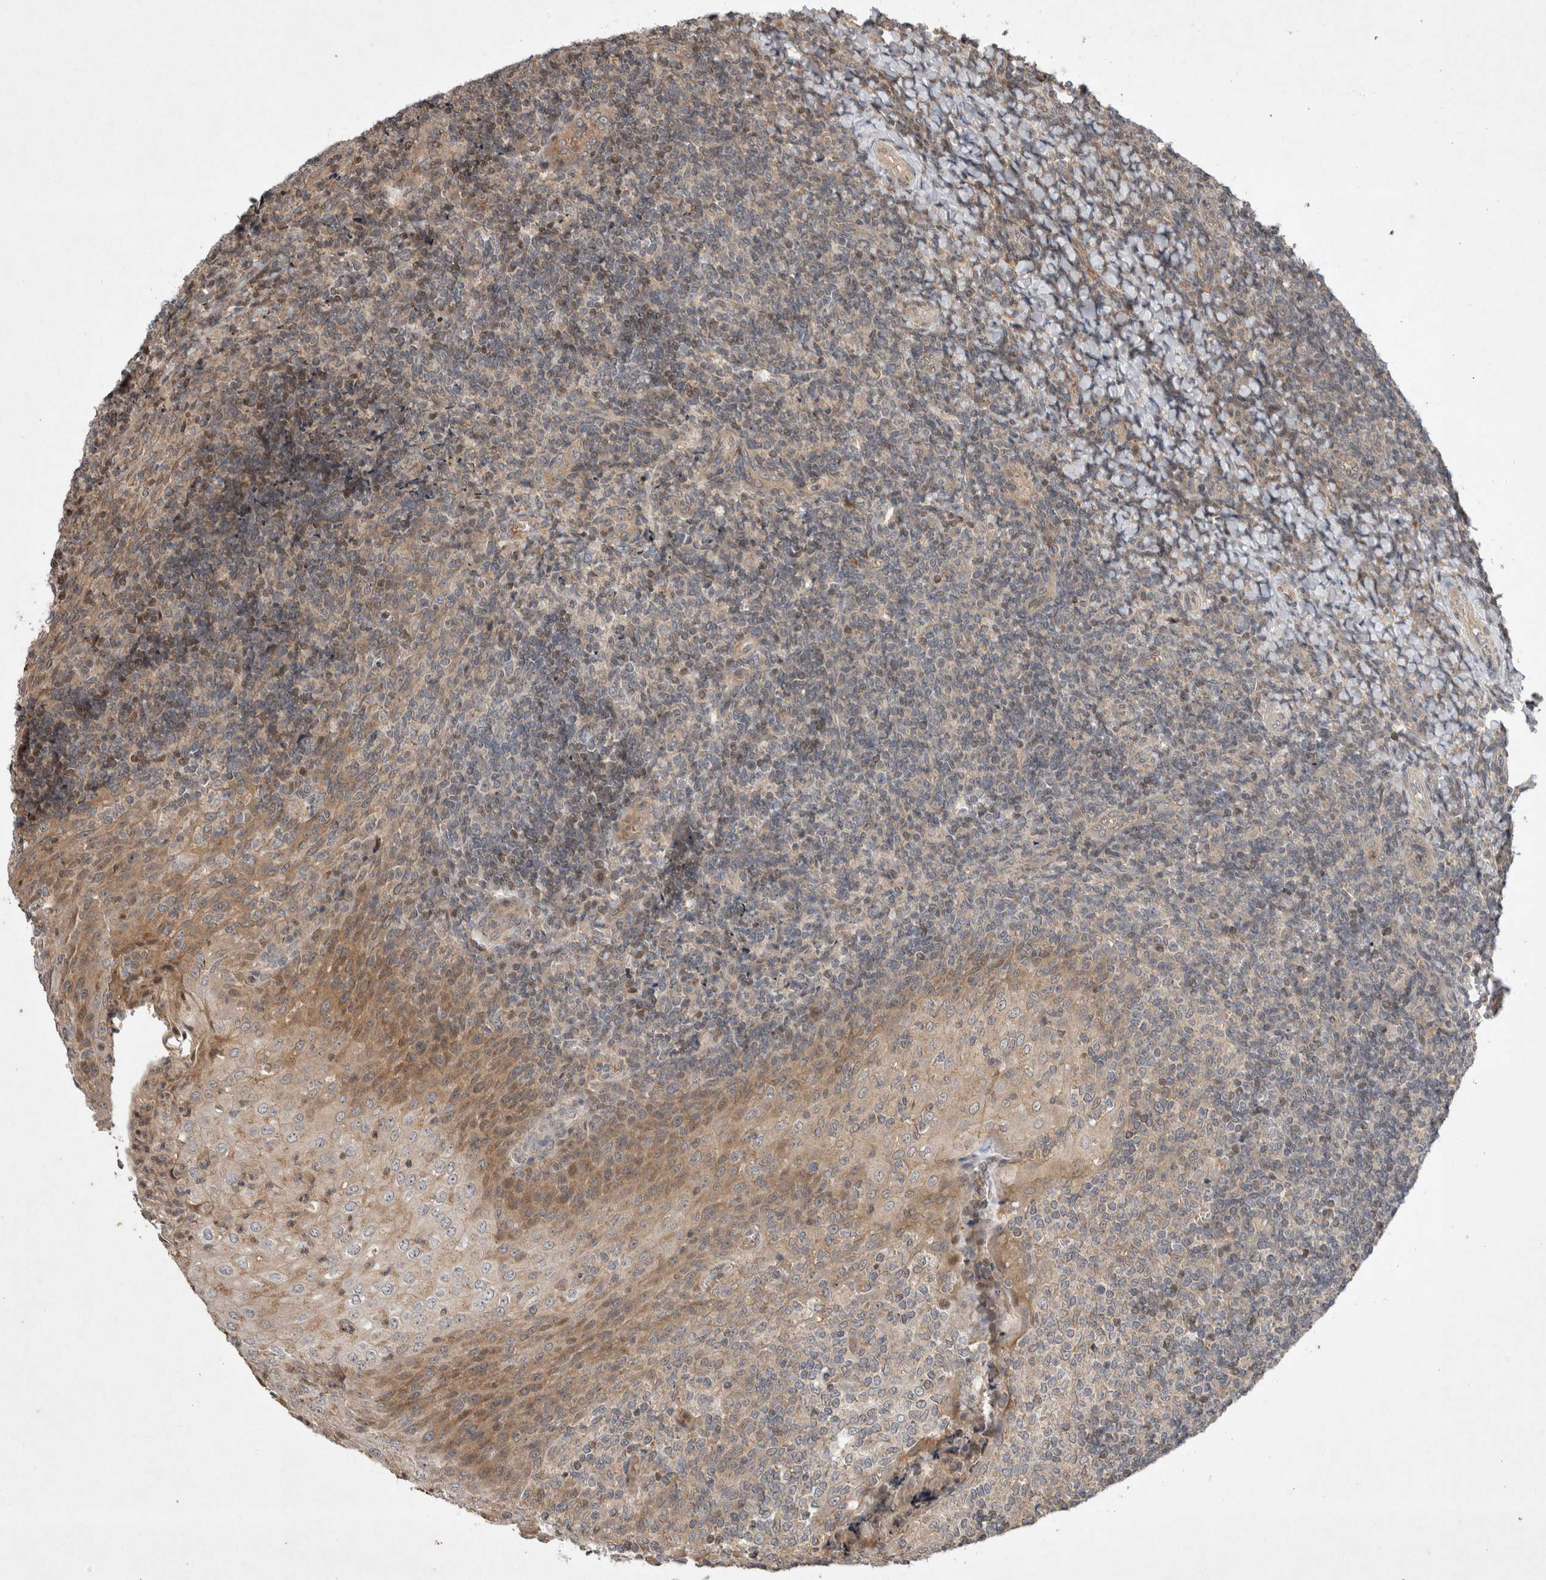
{"staining": {"intensity": "moderate", "quantity": "<25%", "location": "nuclear"}, "tissue": "tonsil", "cell_type": "Germinal center cells", "image_type": "normal", "snomed": [{"axis": "morphology", "description": "Normal tissue, NOS"}, {"axis": "topography", "description": "Tonsil"}], "caption": "High-magnification brightfield microscopy of unremarkable tonsil stained with DAB (3,3'-diaminobenzidine) (brown) and counterstained with hematoxylin (blue). germinal center cells exhibit moderate nuclear staining is appreciated in about<25% of cells.", "gene": "EIF2AK1", "patient": {"sex": "female", "age": 19}}